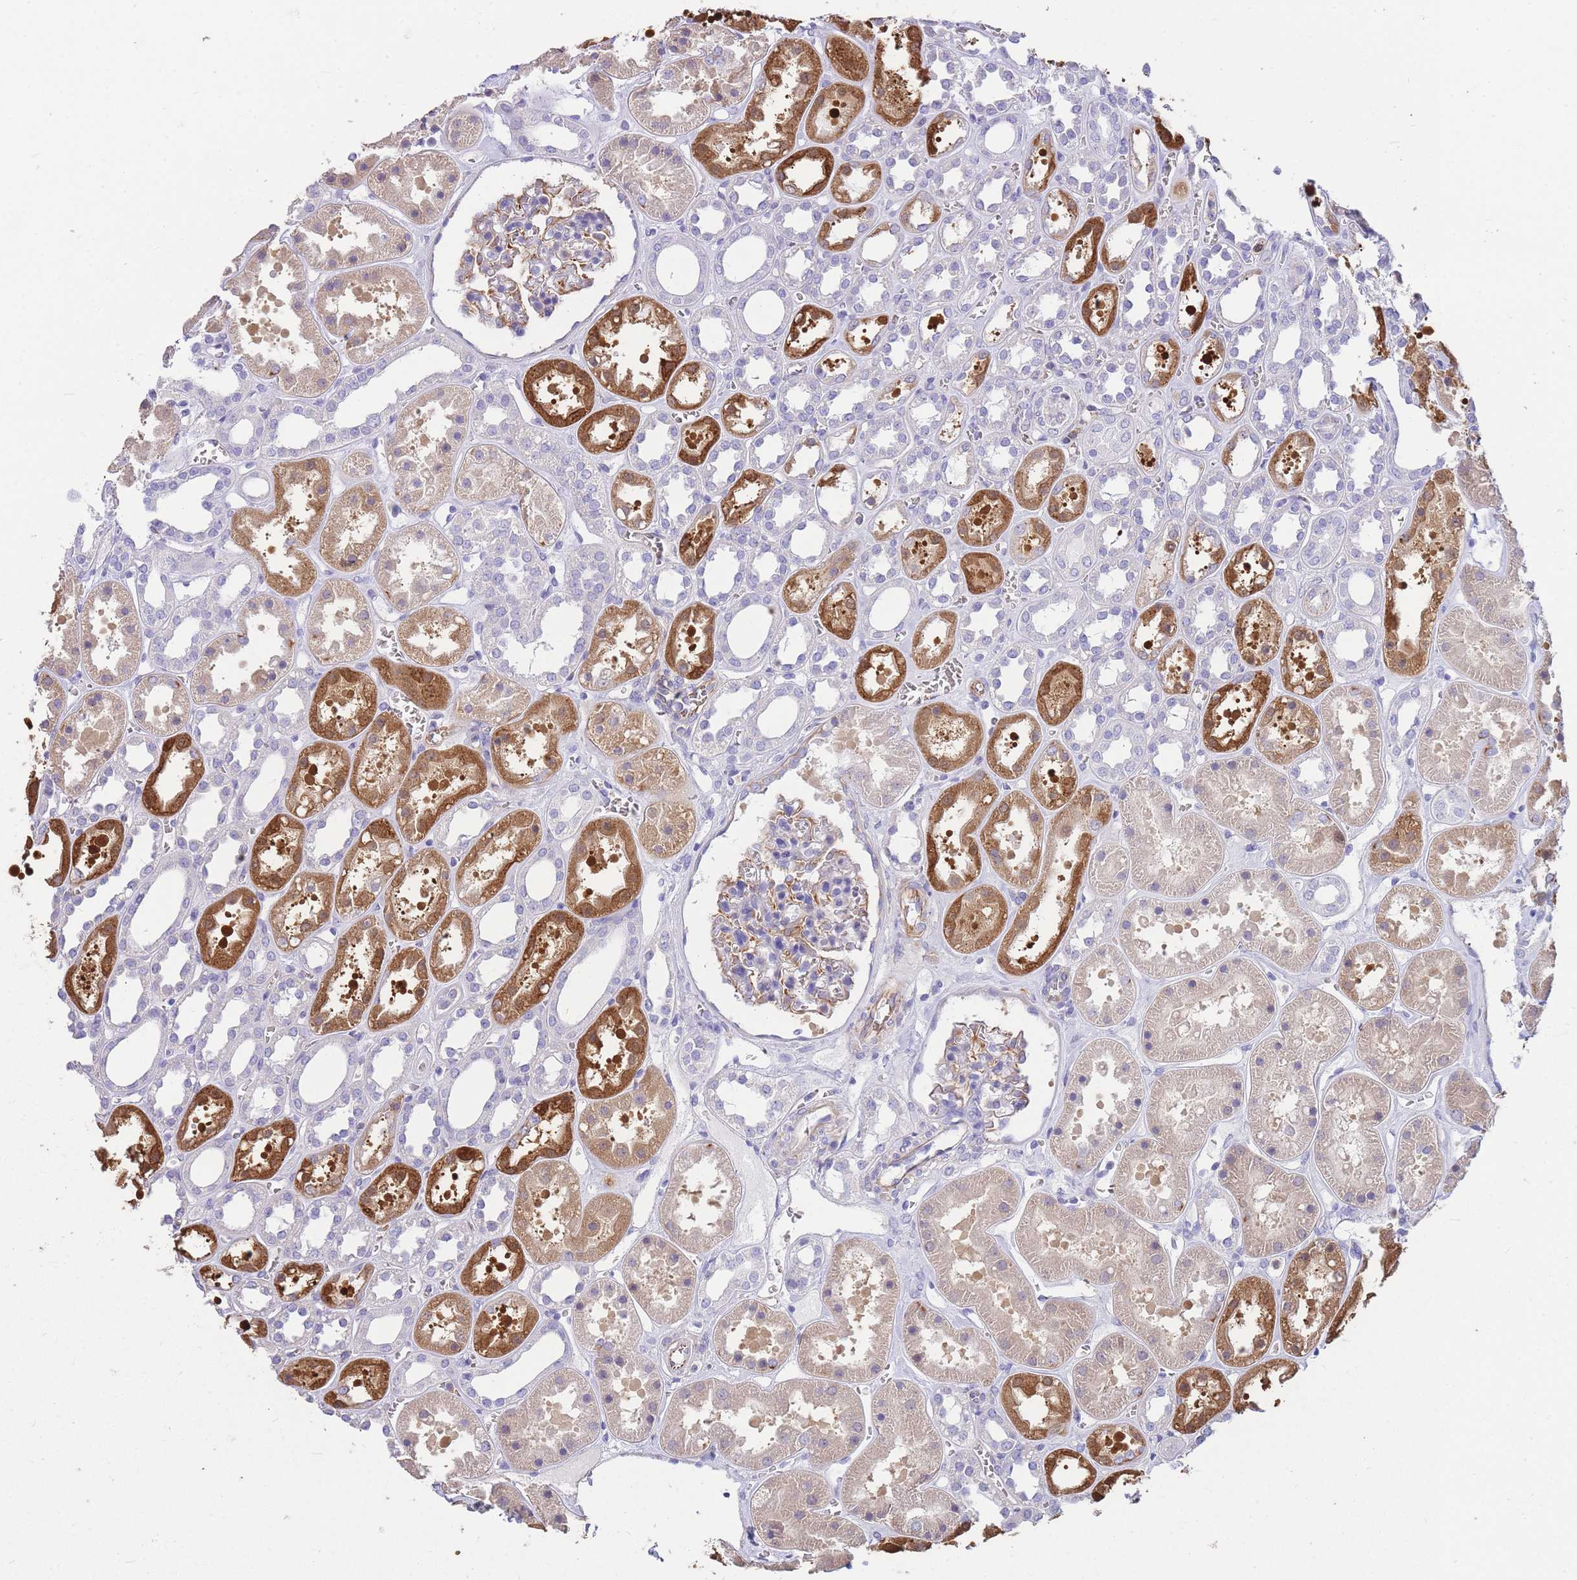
{"staining": {"intensity": "weak", "quantity": "<25%", "location": "cytoplasmic/membranous"}, "tissue": "kidney", "cell_type": "Cells in glomeruli", "image_type": "normal", "snomed": [{"axis": "morphology", "description": "Normal tissue, NOS"}, {"axis": "topography", "description": "Kidney"}], "caption": "Cells in glomeruli are negative for brown protein staining in unremarkable kidney. (Brightfield microscopy of DAB (3,3'-diaminobenzidine) immunohistochemistry at high magnification).", "gene": "ANKRD53", "patient": {"sex": "female", "age": 41}}